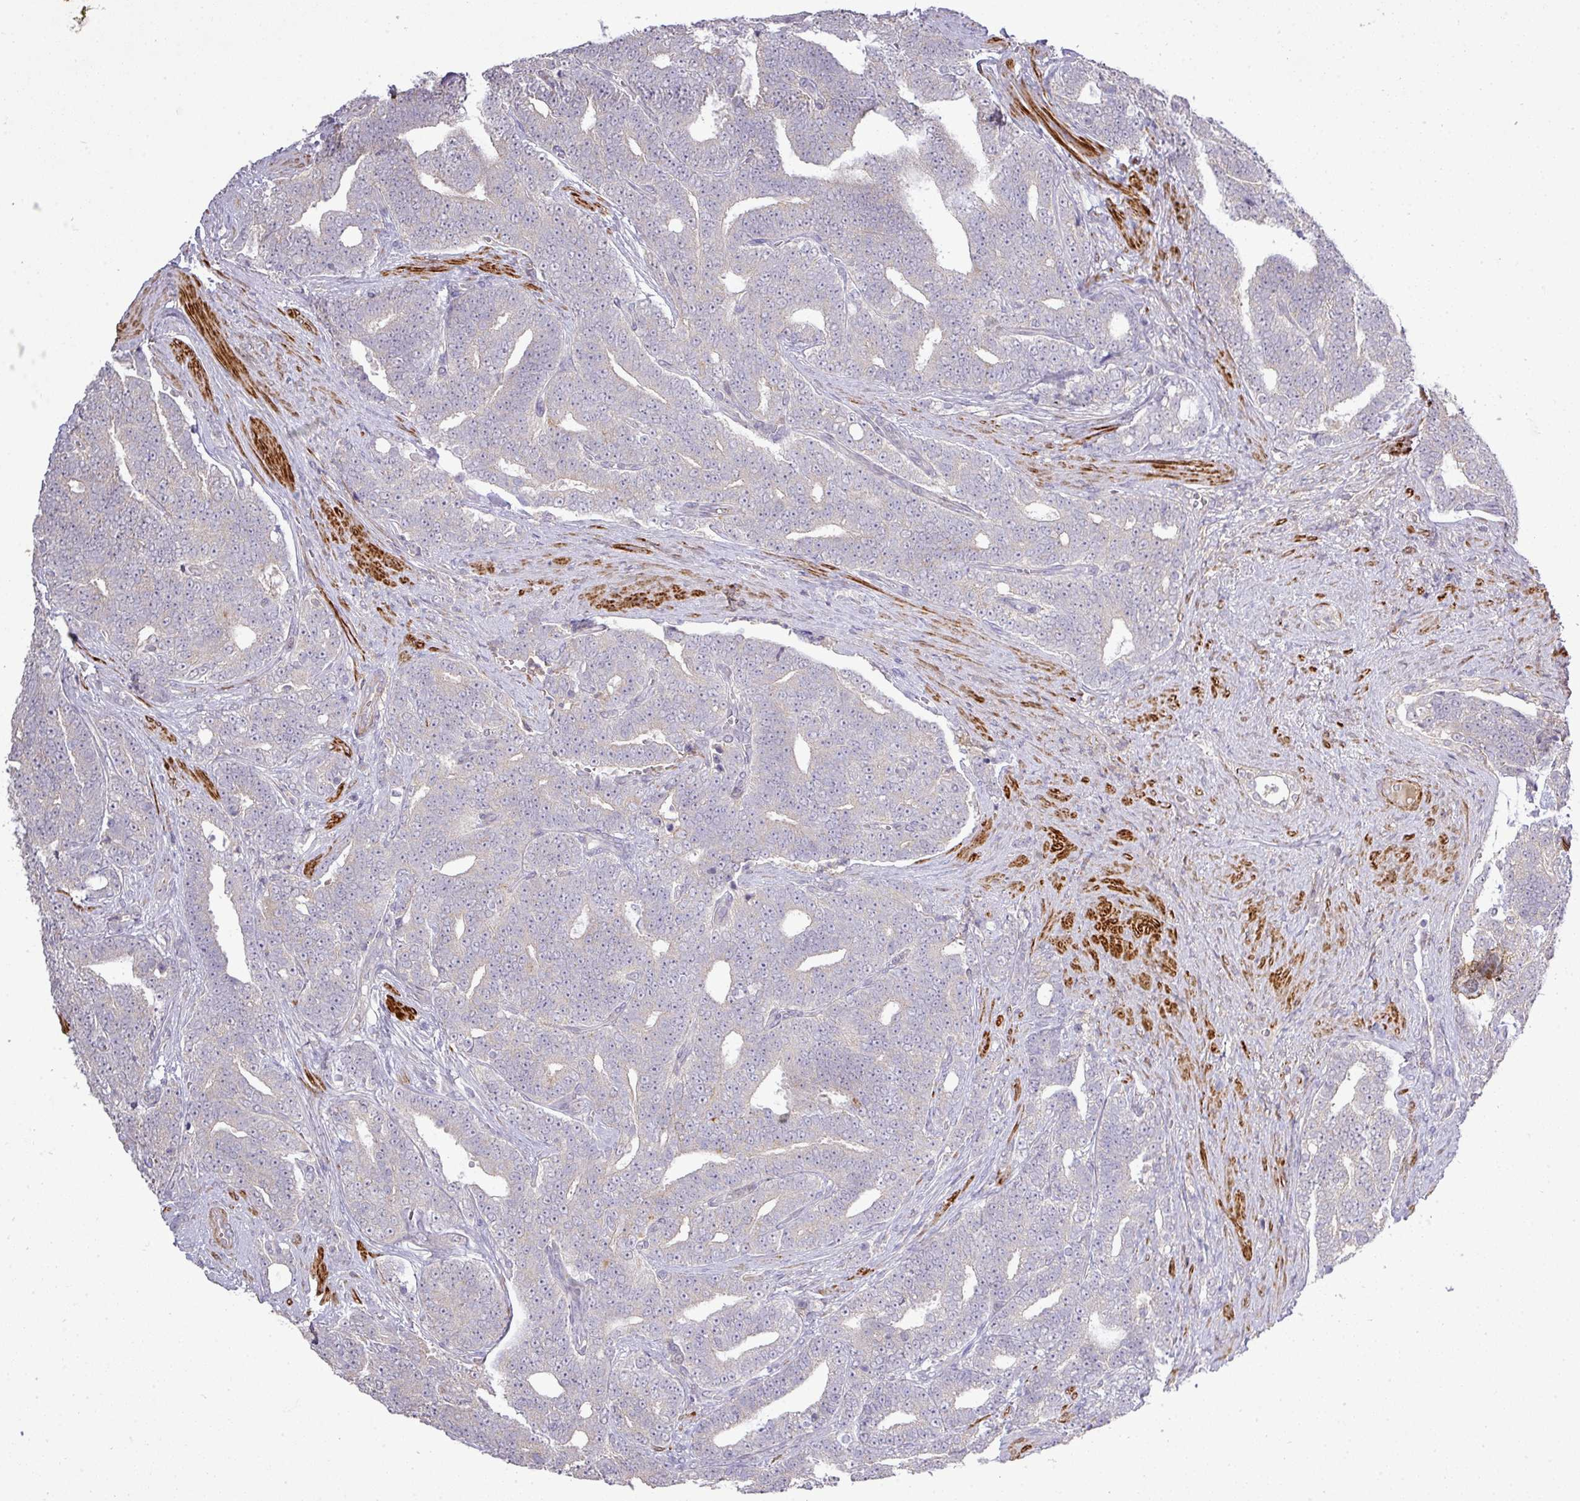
{"staining": {"intensity": "negative", "quantity": "none", "location": "none"}, "tissue": "prostate cancer", "cell_type": "Tumor cells", "image_type": "cancer", "snomed": [{"axis": "morphology", "description": "Adenocarcinoma, High grade"}, {"axis": "topography", "description": "Prostate and seminal vesicle, NOS"}], "caption": "DAB immunohistochemical staining of high-grade adenocarcinoma (prostate) displays no significant staining in tumor cells. Brightfield microscopy of immunohistochemistry (IHC) stained with DAB (3,3'-diaminobenzidine) (brown) and hematoxylin (blue), captured at high magnification.", "gene": "TPRA1", "patient": {"sex": "male", "age": 67}}